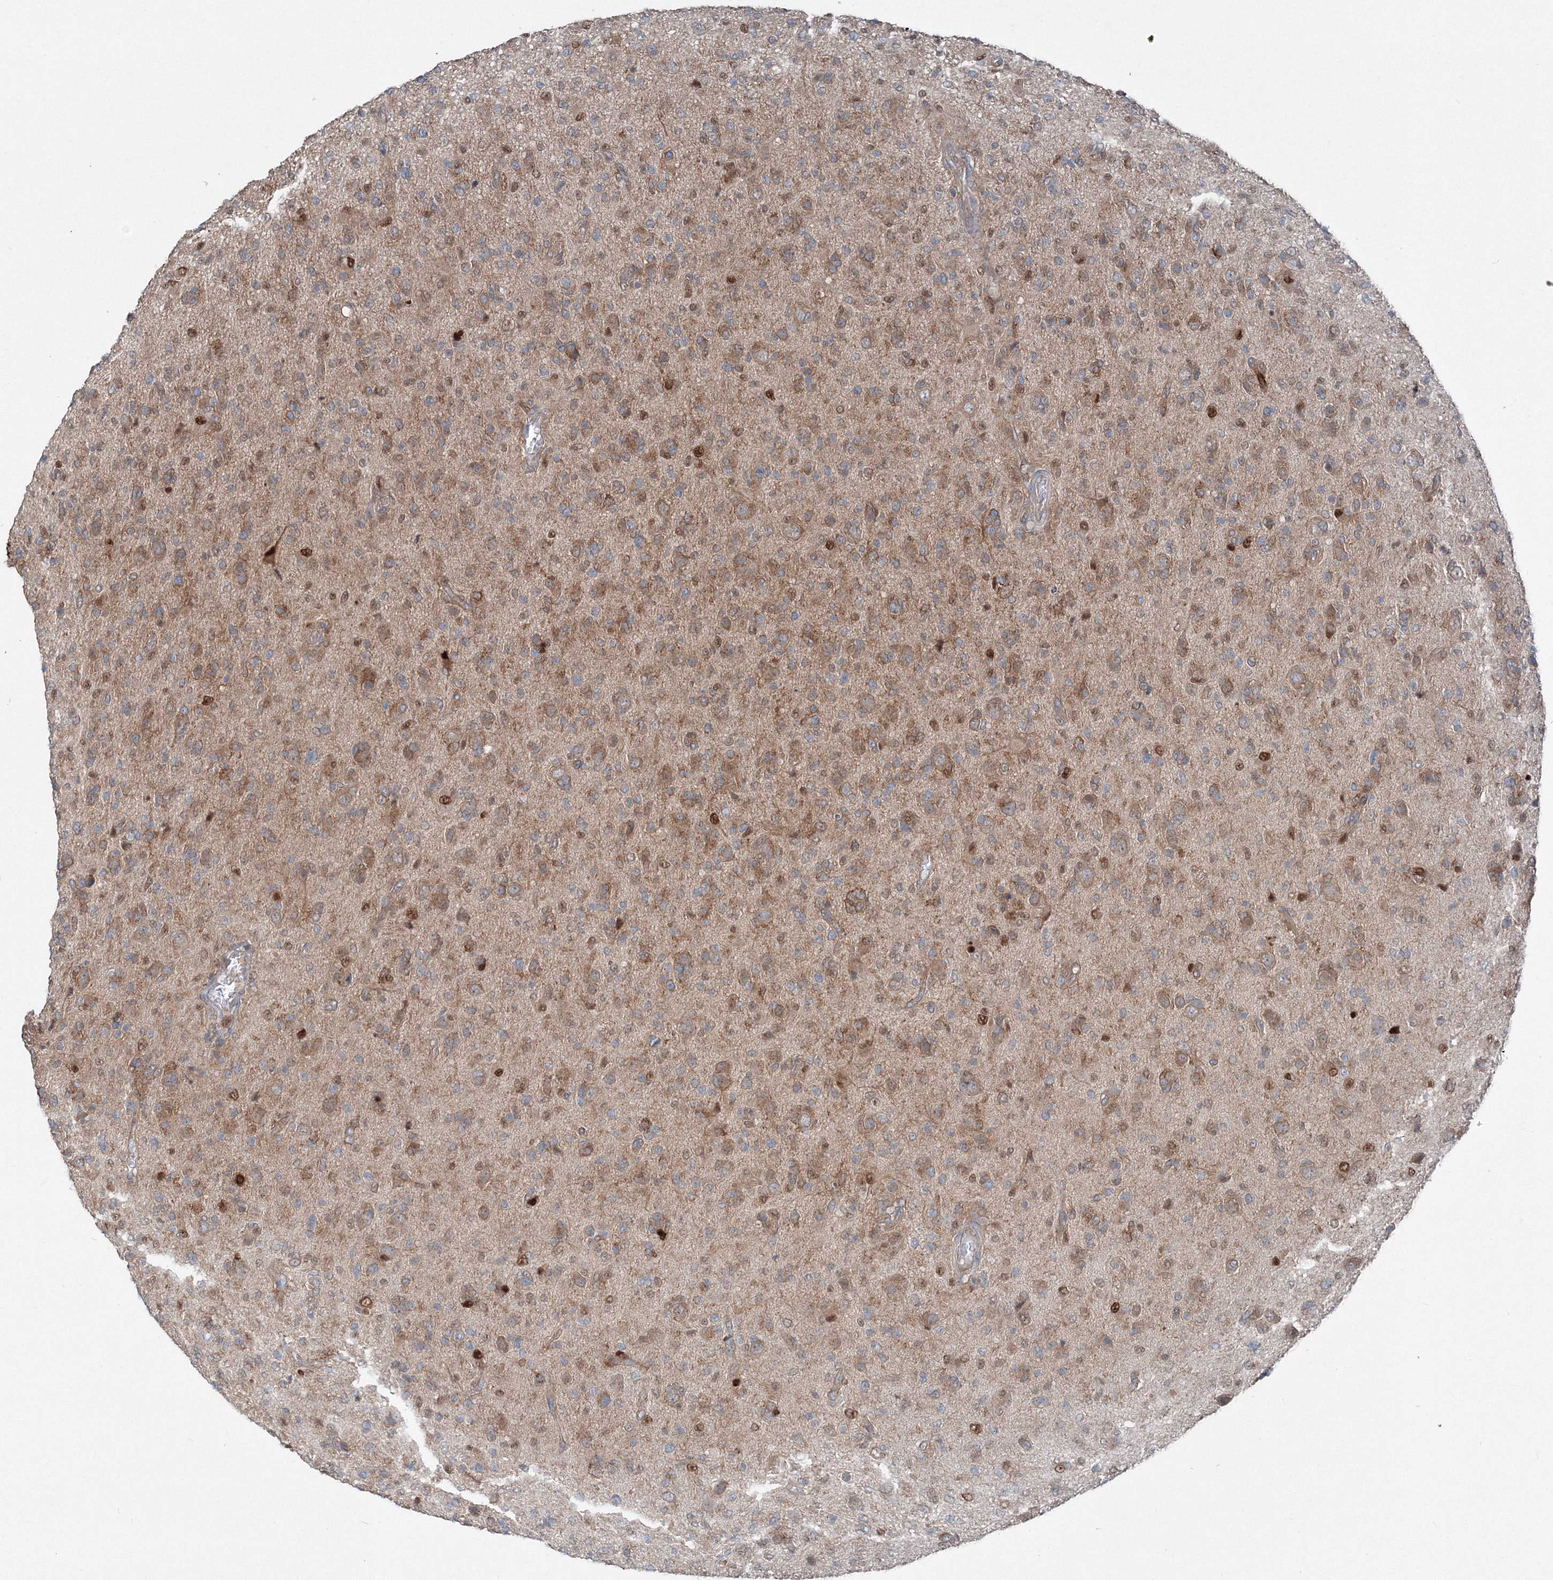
{"staining": {"intensity": "moderate", "quantity": ">75%", "location": "cytoplasmic/membranous"}, "tissue": "glioma", "cell_type": "Tumor cells", "image_type": "cancer", "snomed": [{"axis": "morphology", "description": "Glioma, malignant, High grade"}, {"axis": "topography", "description": "Brain"}], "caption": "This is an image of immunohistochemistry staining of malignant glioma (high-grade), which shows moderate expression in the cytoplasmic/membranous of tumor cells.", "gene": "TPRKB", "patient": {"sex": "female", "age": 57}}